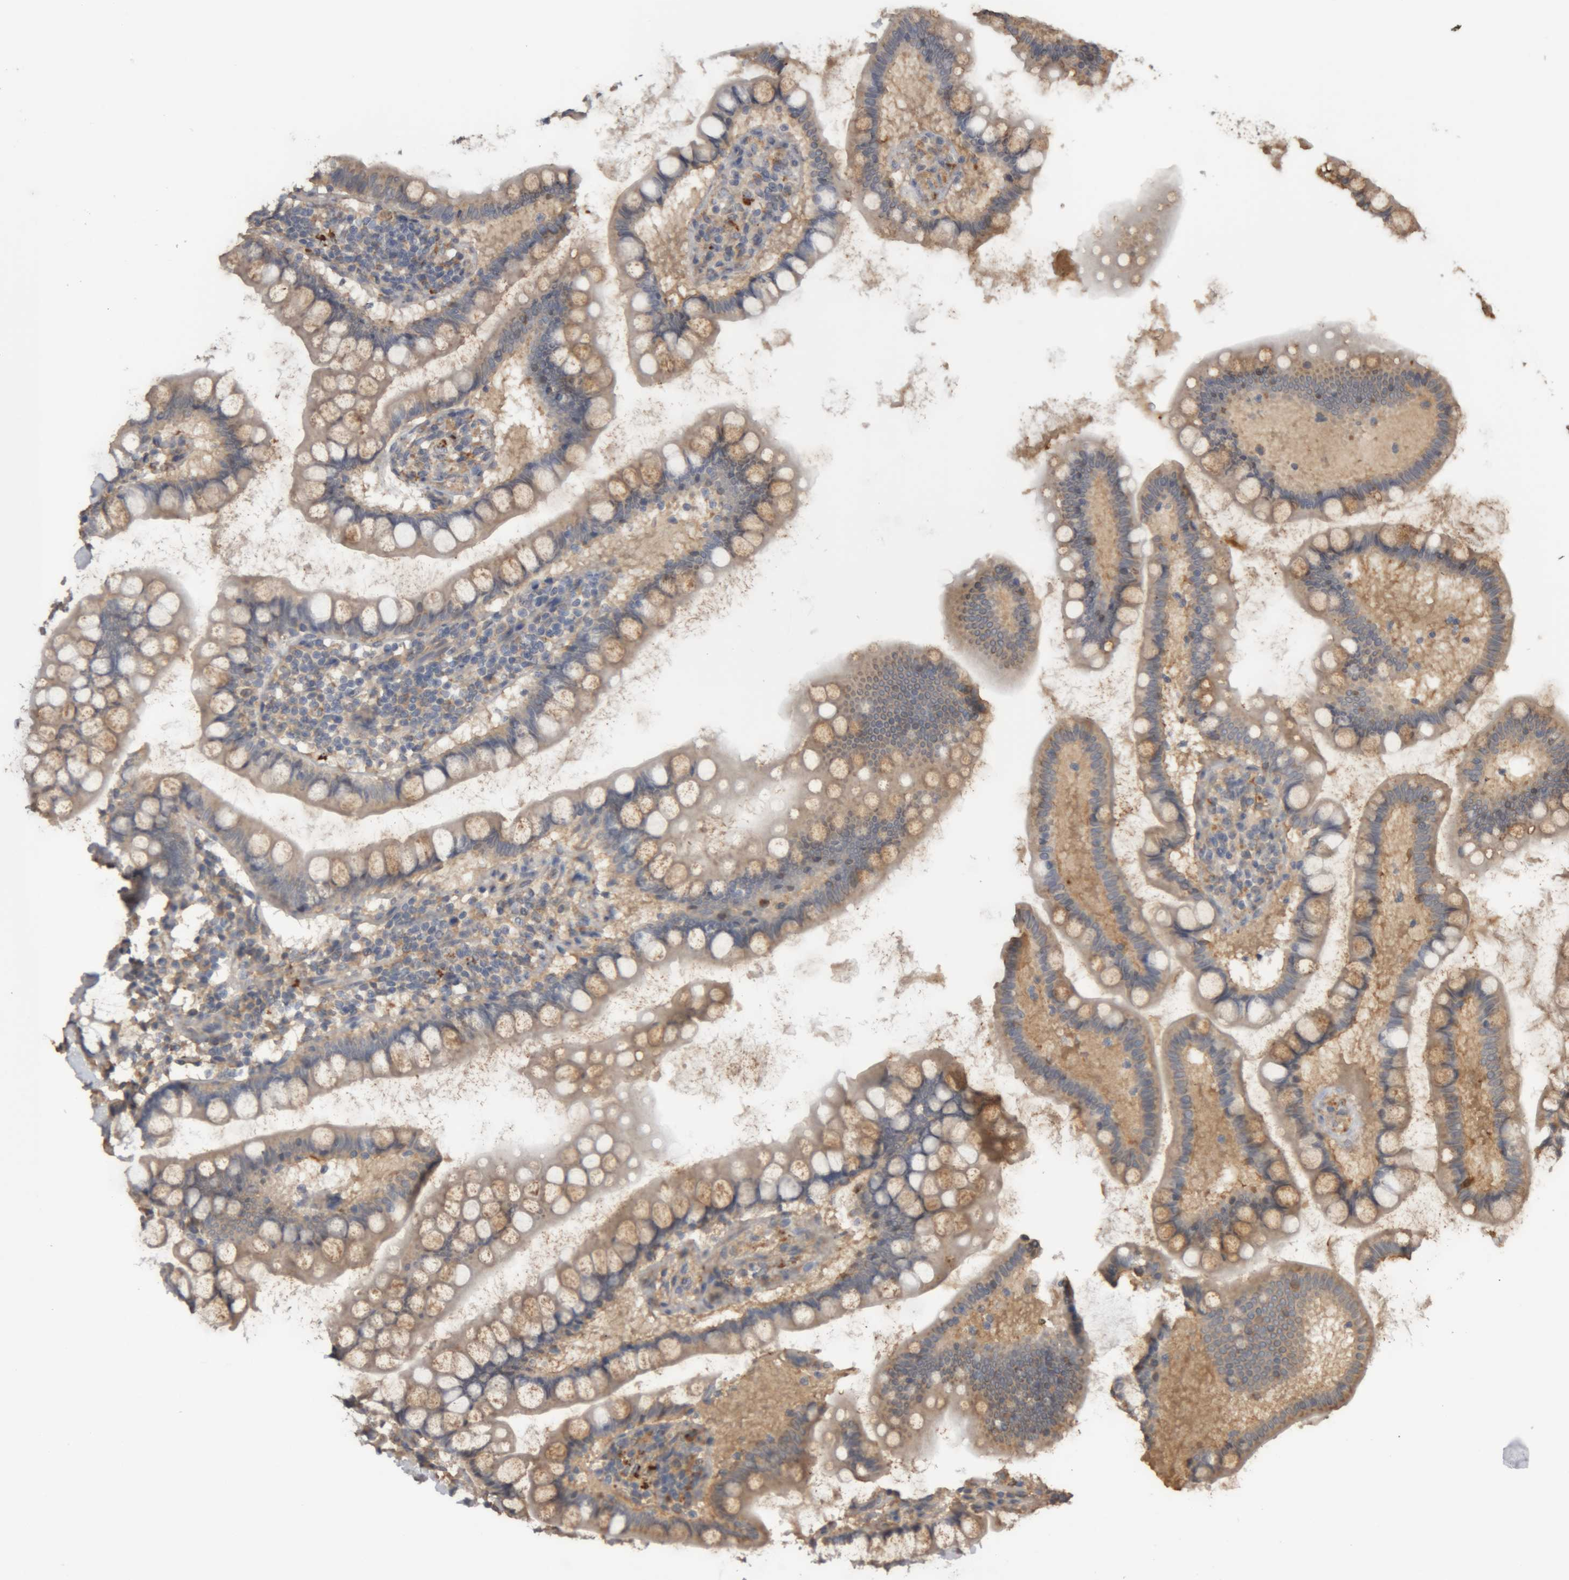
{"staining": {"intensity": "moderate", "quantity": "25%-75%", "location": "cytoplasmic/membranous"}, "tissue": "small intestine", "cell_type": "Glandular cells", "image_type": "normal", "snomed": [{"axis": "morphology", "description": "Normal tissue, NOS"}, {"axis": "topography", "description": "Small intestine"}], "caption": "The image demonstrates immunohistochemical staining of unremarkable small intestine. There is moderate cytoplasmic/membranous expression is identified in about 25%-75% of glandular cells. The staining was performed using DAB (3,3'-diaminobenzidine), with brown indicating positive protein expression. Nuclei are stained blue with hematoxylin.", "gene": "TMED7", "patient": {"sex": "female", "age": 84}}